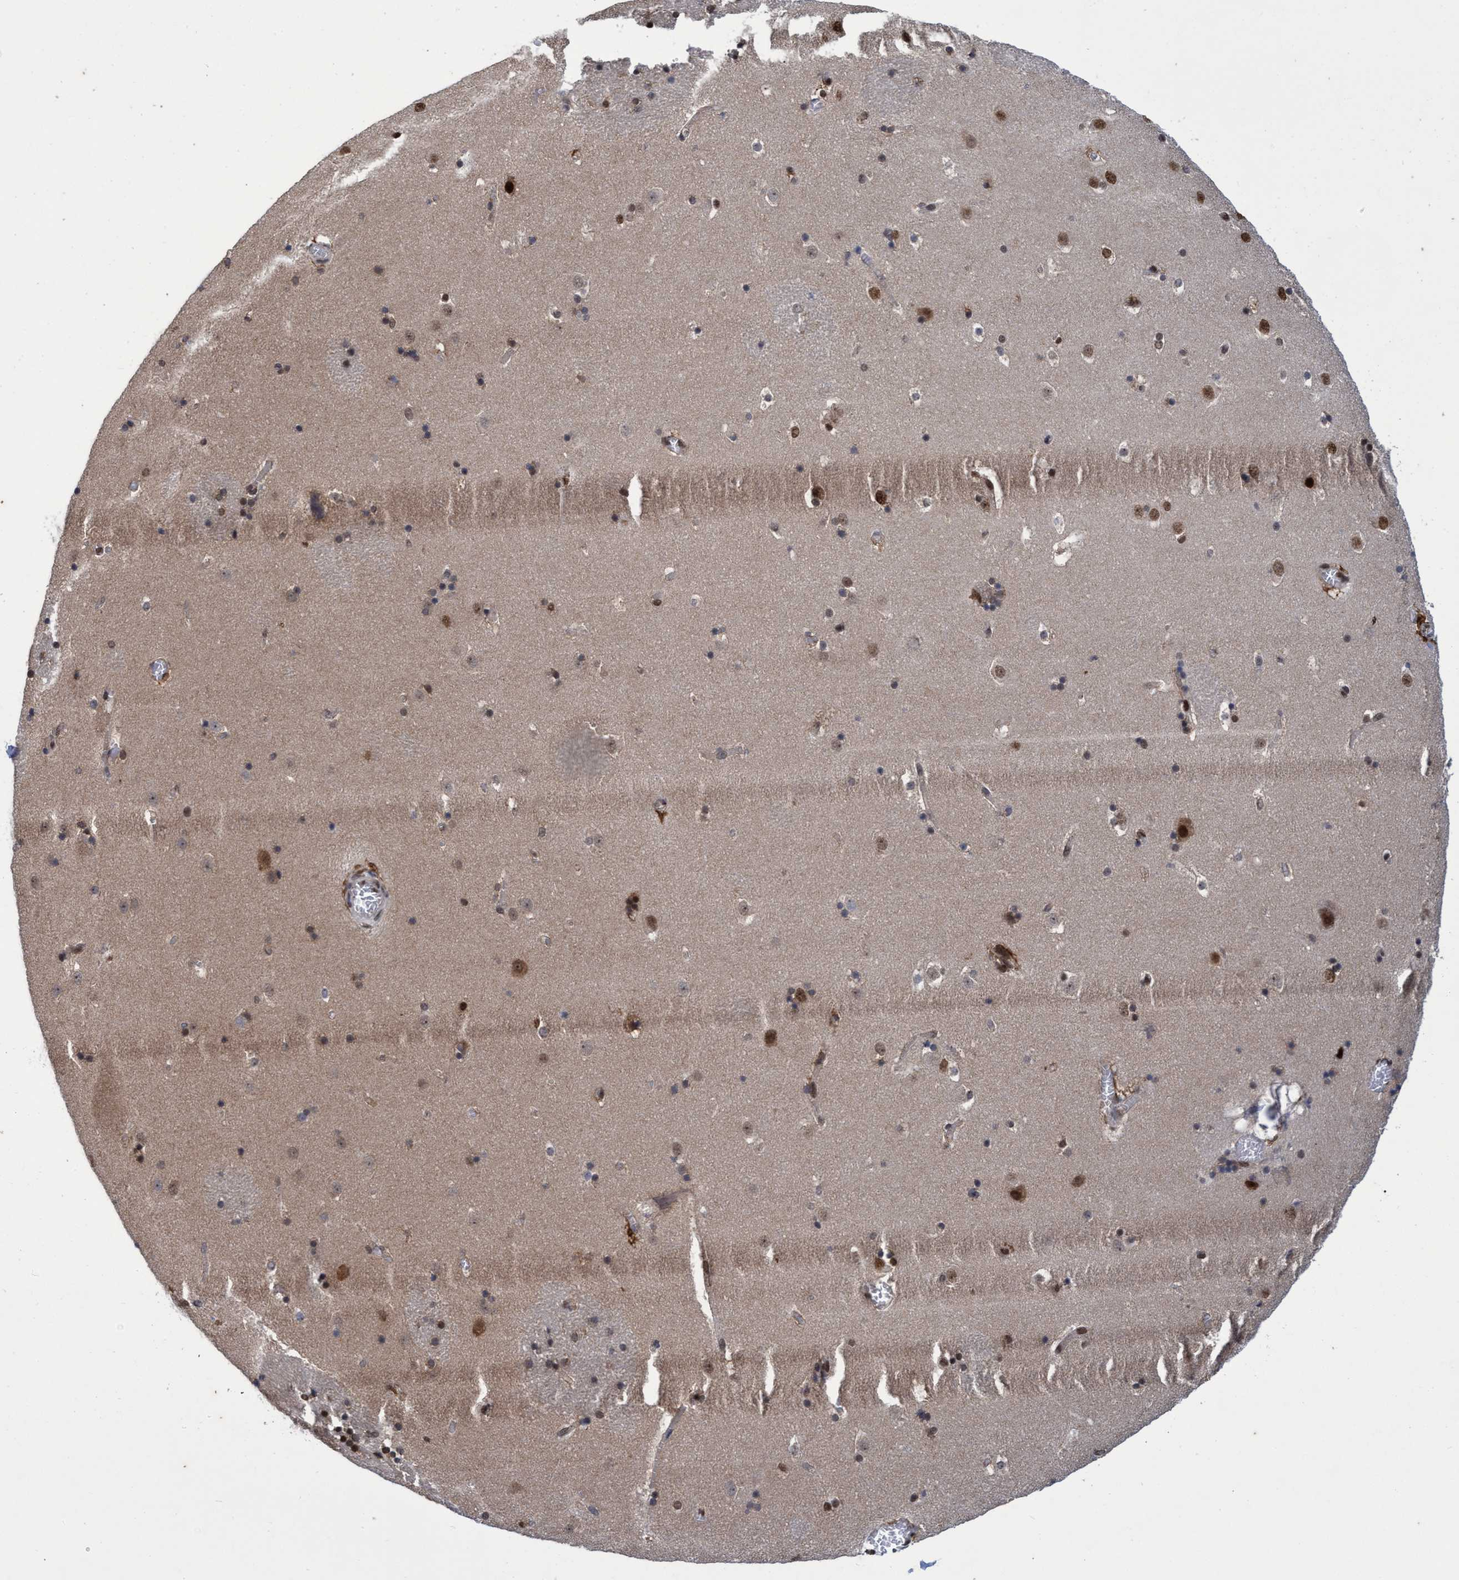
{"staining": {"intensity": "moderate", "quantity": ">75%", "location": "nuclear"}, "tissue": "caudate", "cell_type": "Glial cells", "image_type": "normal", "snomed": [{"axis": "morphology", "description": "Normal tissue, NOS"}, {"axis": "topography", "description": "Lateral ventricle wall"}], "caption": "The photomicrograph reveals immunohistochemical staining of benign caudate. There is moderate nuclear positivity is seen in about >75% of glial cells.", "gene": "GTF2F1", "patient": {"sex": "male", "age": 45}}